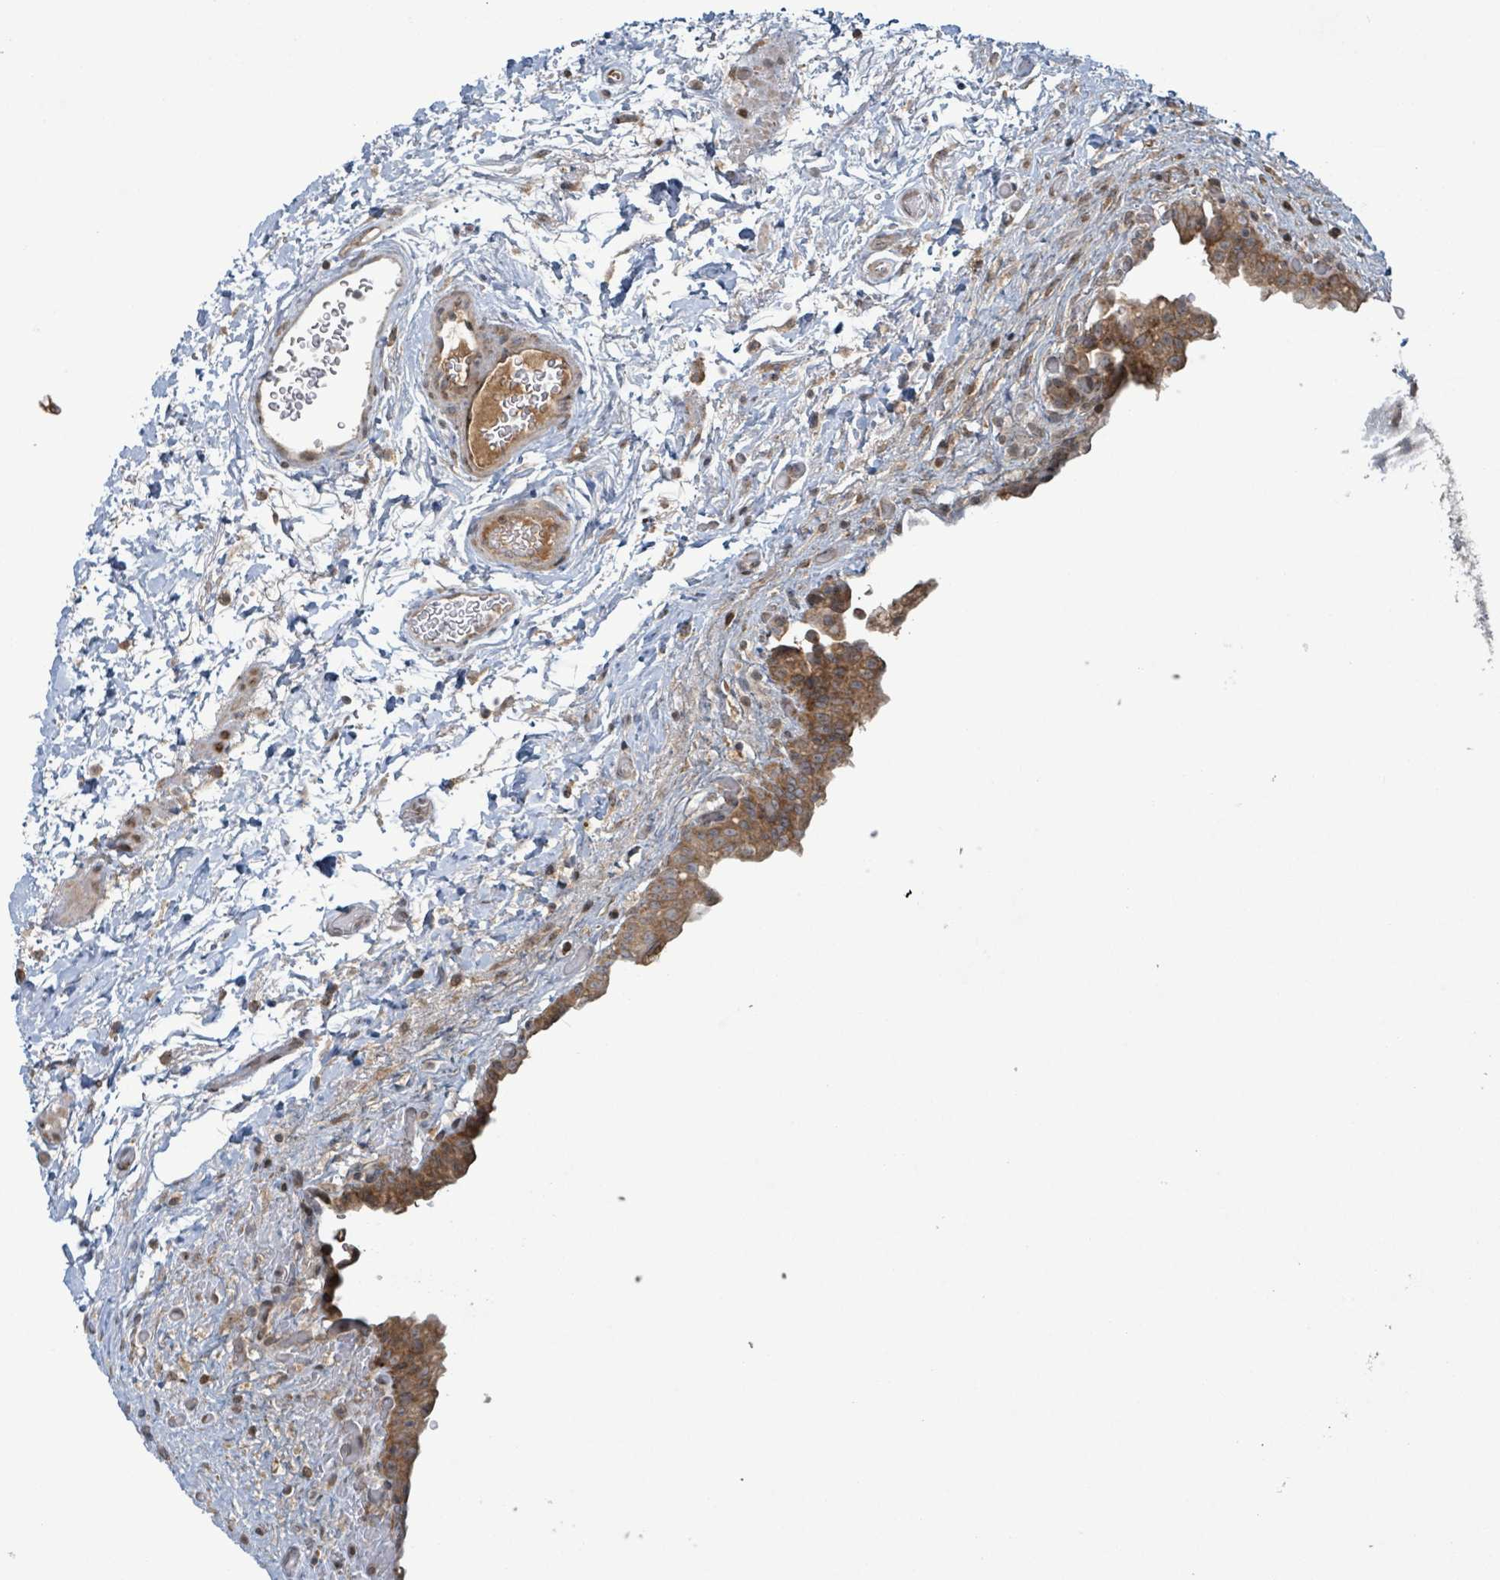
{"staining": {"intensity": "moderate", "quantity": ">75%", "location": "cytoplasmic/membranous"}, "tissue": "urinary bladder", "cell_type": "Urothelial cells", "image_type": "normal", "snomed": [{"axis": "morphology", "description": "Normal tissue, NOS"}, {"axis": "topography", "description": "Urinary bladder"}], "caption": "Urothelial cells reveal medium levels of moderate cytoplasmic/membranous positivity in about >75% of cells in normal urinary bladder.", "gene": "OR51E1", "patient": {"sex": "male", "age": 69}}